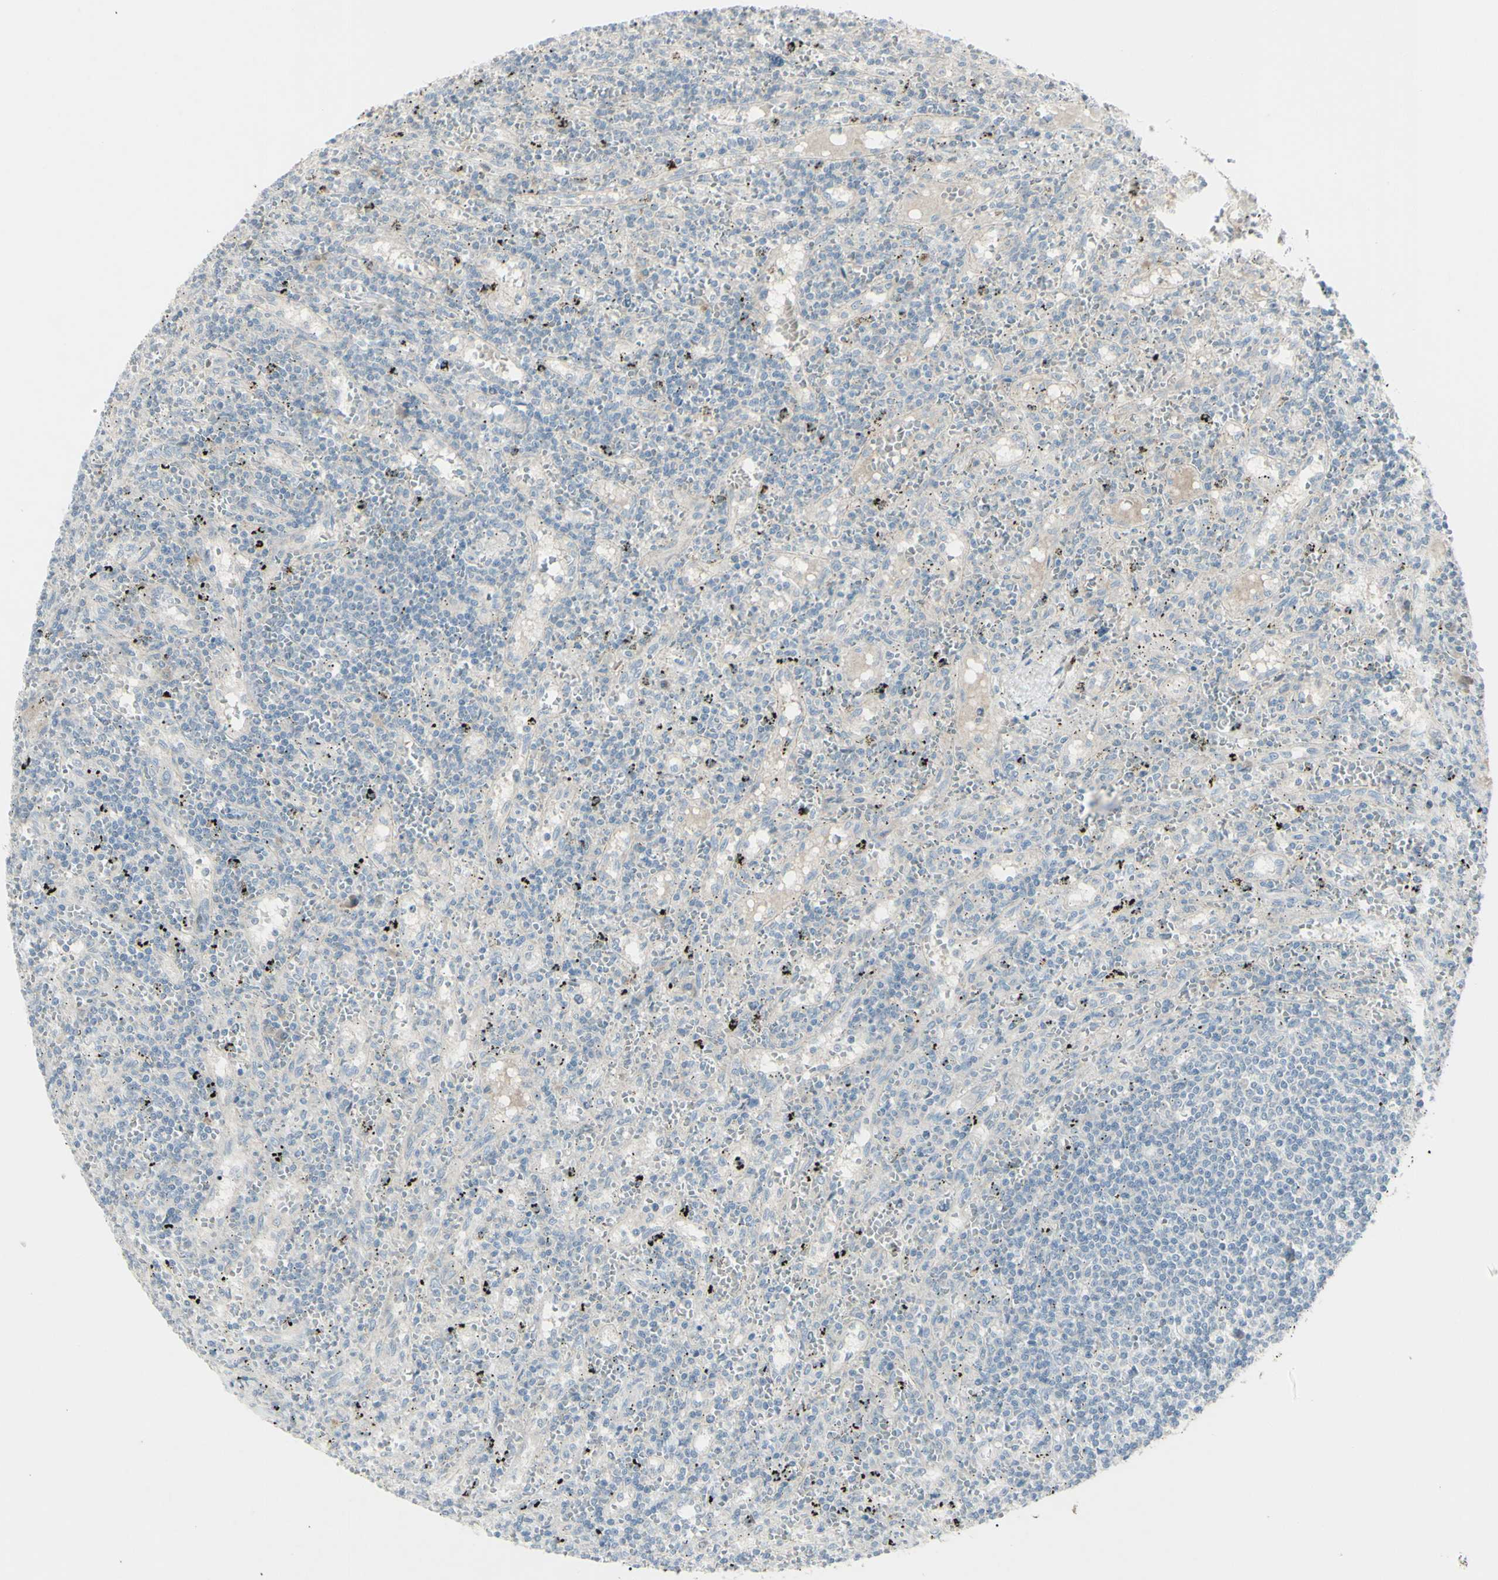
{"staining": {"intensity": "negative", "quantity": "none", "location": "none"}, "tissue": "lymphoma", "cell_type": "Tumor cells", "image_type": "cancer", "snomed": [{"axis": "morphology", "description": "Malignant lymphoma, non-Hodgkin's type, Low grade"}, {"axis": "topography", "description": "Spleen"}], "caption": "This is an immunohistochemistry histopathology image of lymphoma. There is no positivity in tumor cells.", "gene": "SH3GL2", "patient": {"sex": "male", "age": 76}}